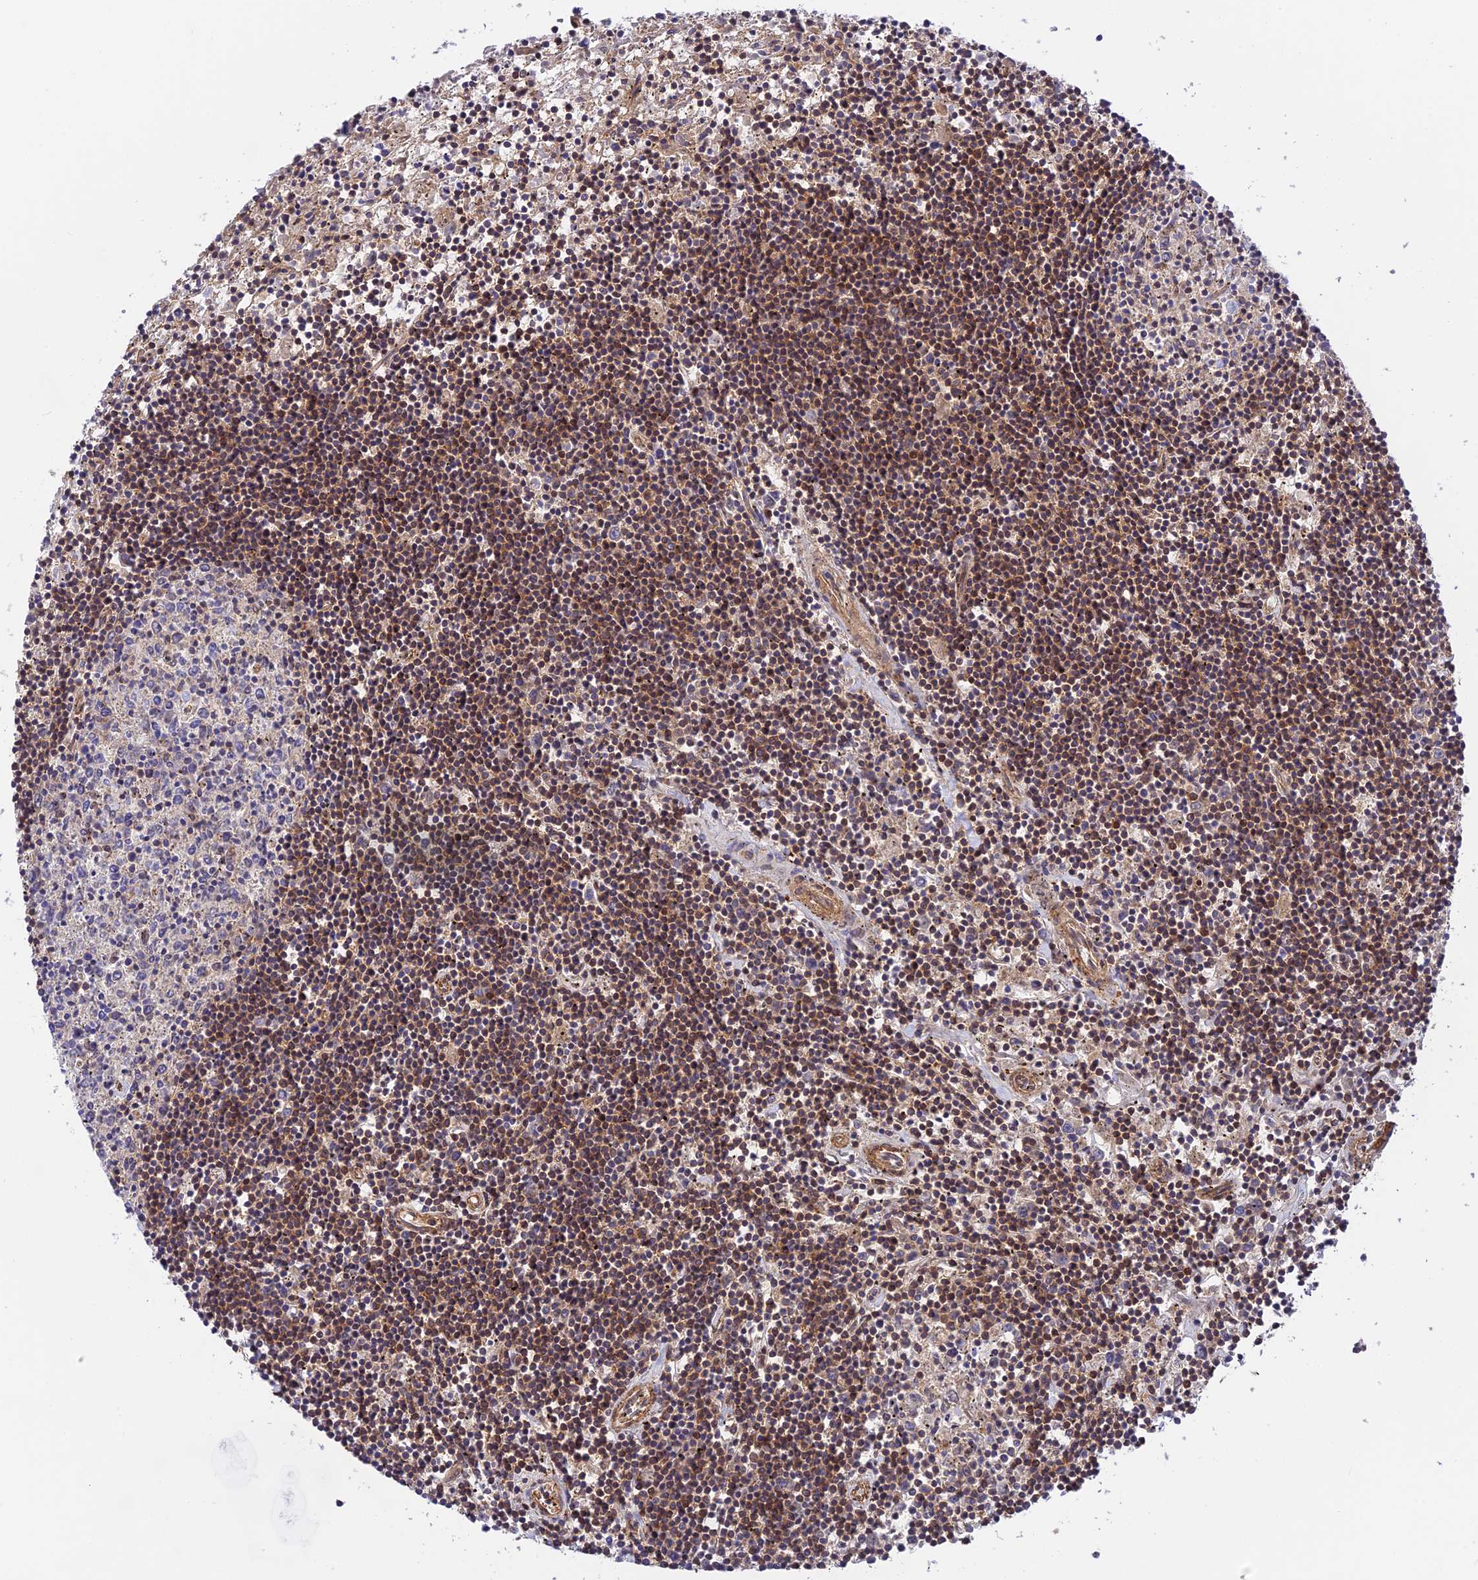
{"staining": {"intensity": "moderate", "quantity": "25%-75%", "location": "cytoplasmic/membranous"}, "tissue": "lymphoma", "cell_type": "Tumor cells", "image_type": "cancer", "snomed": [{"axis": "morphology", "description": "Malignant lymphoma, non-Hodgkin's type, Low grade"}, {"axis": "topography", "description": "Spleen"}], "caption": "Protein staining by IHC reveals moderate cytoplasmic/membranous positivity in about 25%-75% of tumor cells in malignant lymphoma, non-Hodgkin's type (low-grade).", "gene": "EVI5L", "patient": {"sex": "male", "age": 76}}